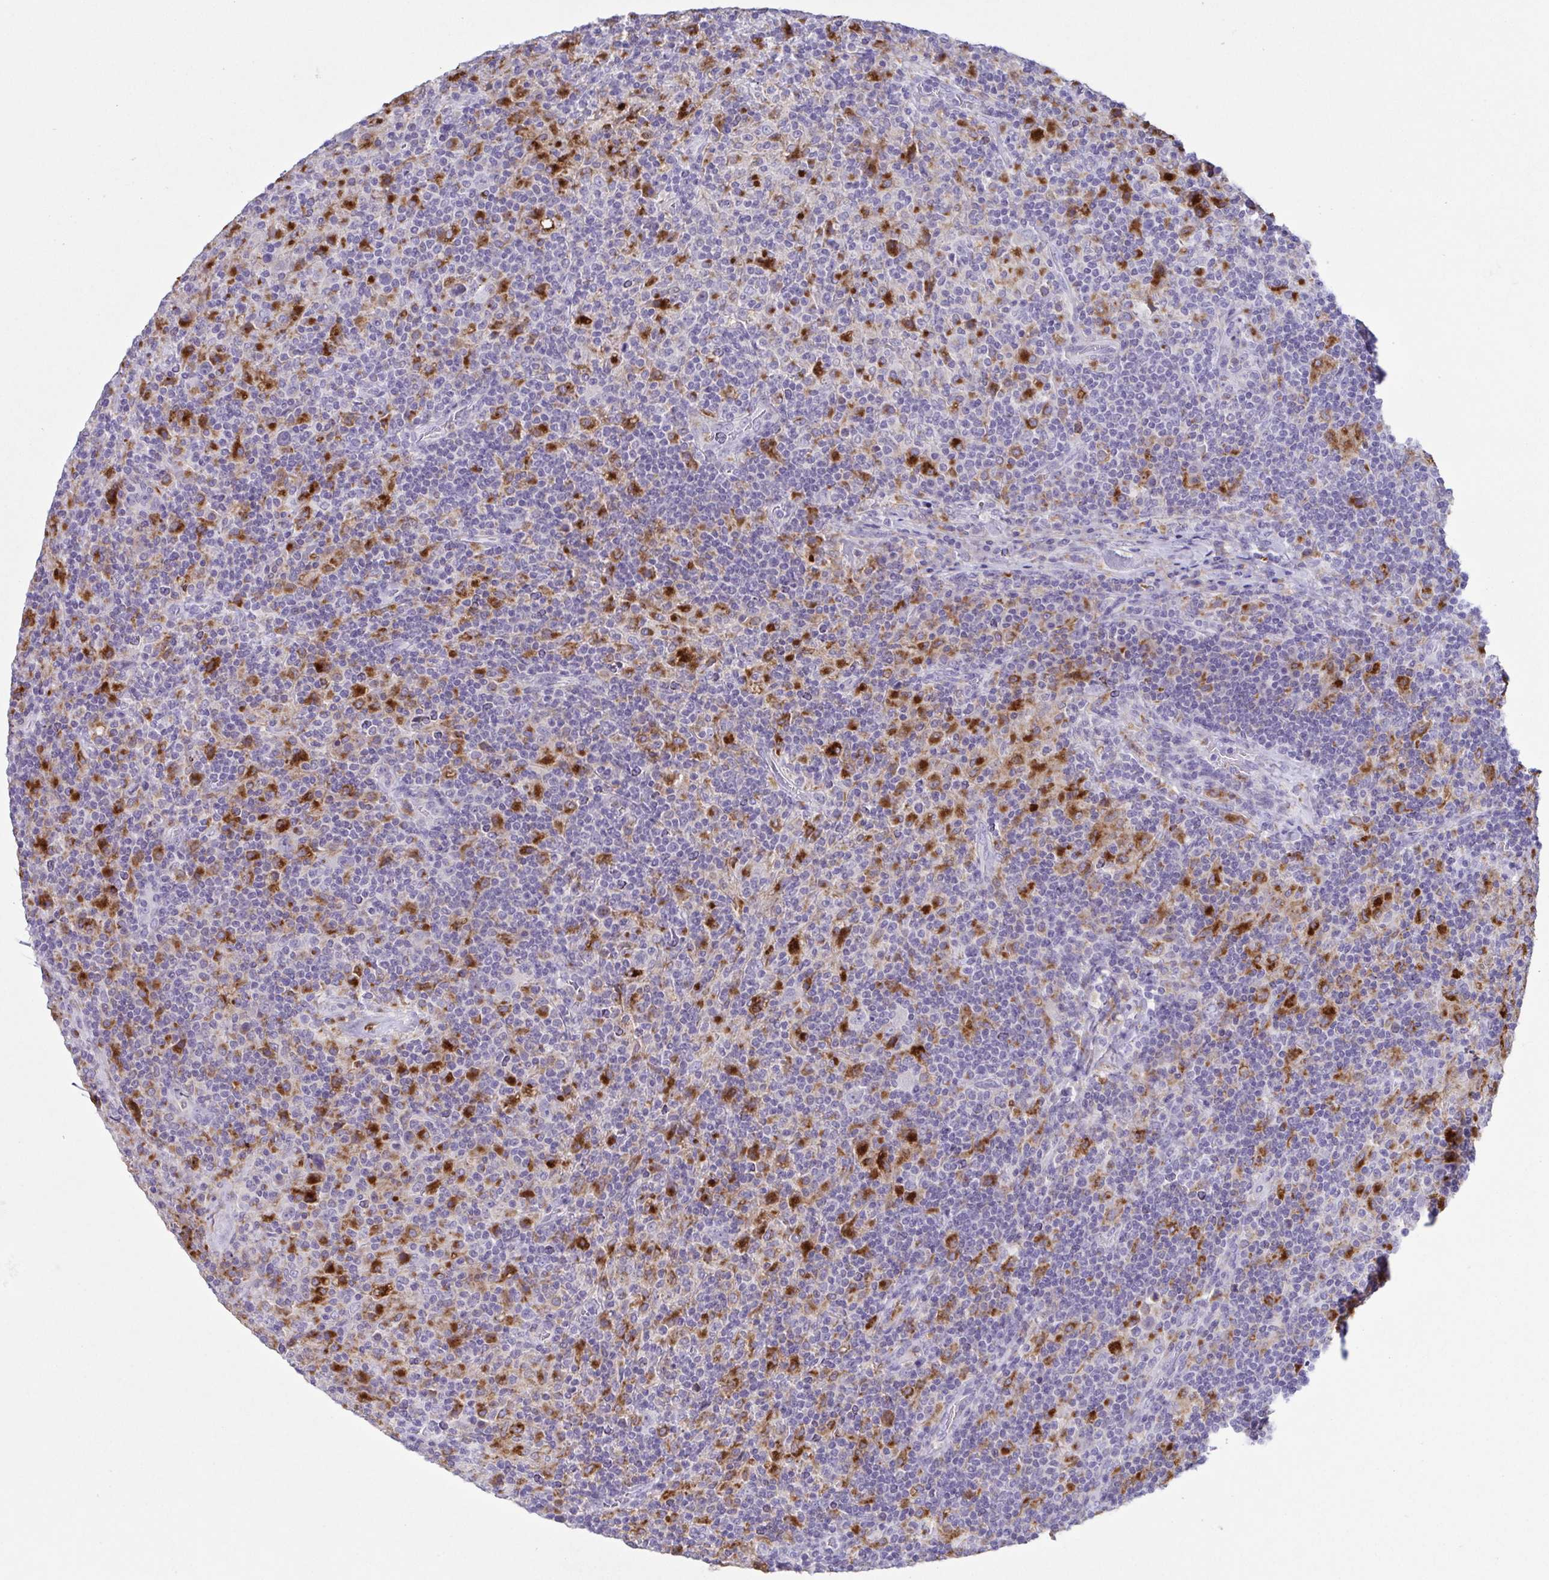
{"staining": {"intensity": "negative", "quantity": "none", "location": "none"}, "tissue": "lymphoma", "cell_type": "Tumor cells", "image_type": "cancer", "snomed": [{"axis": "morphology", "description": "Hodgkin's disease, NOS"}, {"axis": "topography", "description": "Lymph node"}], "caption": "High magnification brightfield microscopy of lymphoma stained with DAB (3,3'-diaminobenzidine) (brown) and counterstained with hematoxylin (blue): tumor cells show no significant expression.", "gene": "ATP6V1G2", "patient": {"sex": "male", "age": 70}}